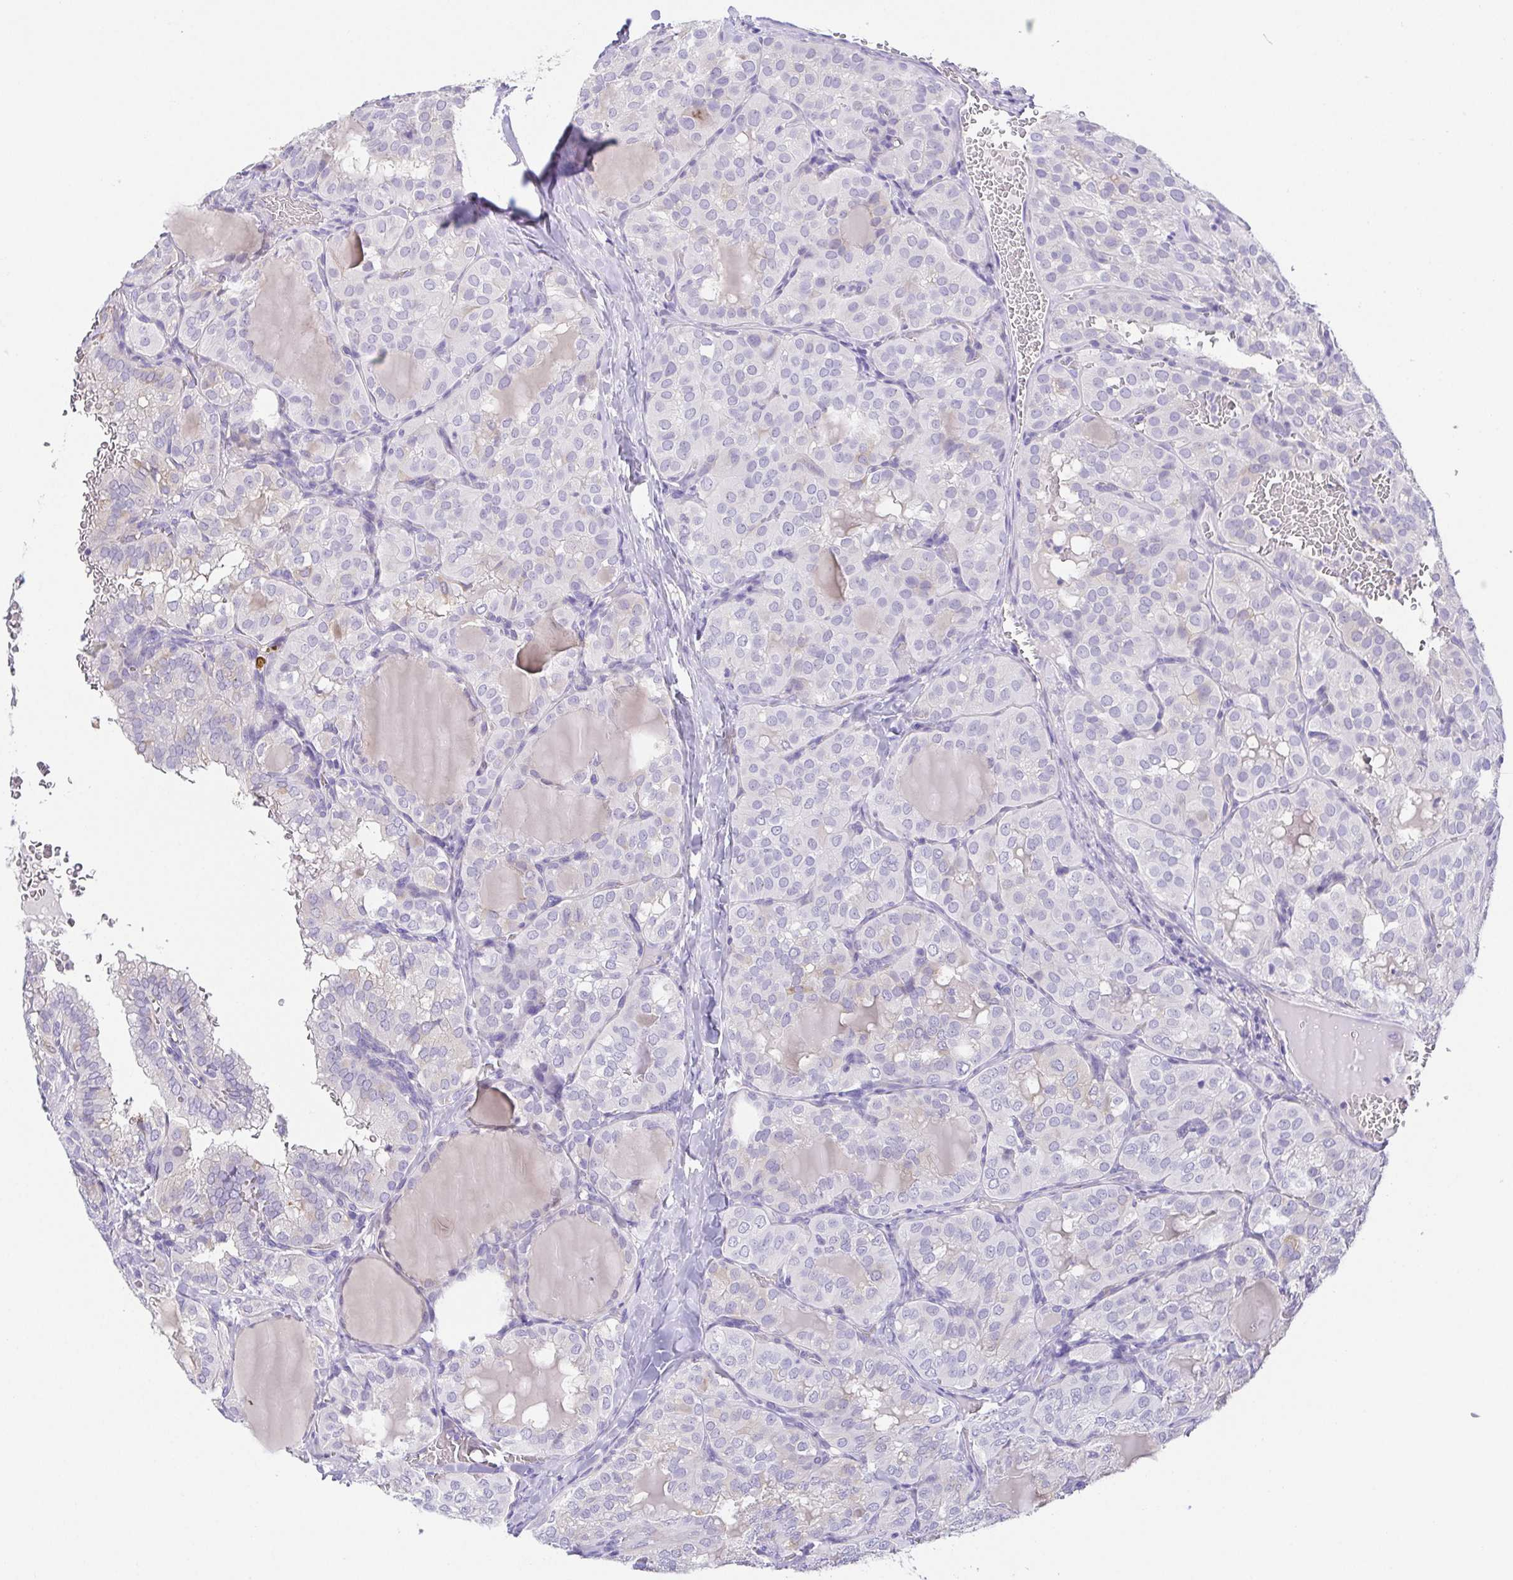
{"staining": {"intensity": "negative", "quantity": "none", "location": "none"}, "tissue": "thyroid cancer", "cell_type": "Tumor cells", "image_type": "cancer", "snomed": [{"axis": "morphology", "description": "Papillary adenocarcinoma, NOS"}, {"axis": "topography", "description": "Thyroid gland"}], "caption": "There is no significant expression in tumor cells of thyroid papillary adenocarcinoma.", "gene": "HAPLN2", "patient": {"sex": "male", "age": 20}}